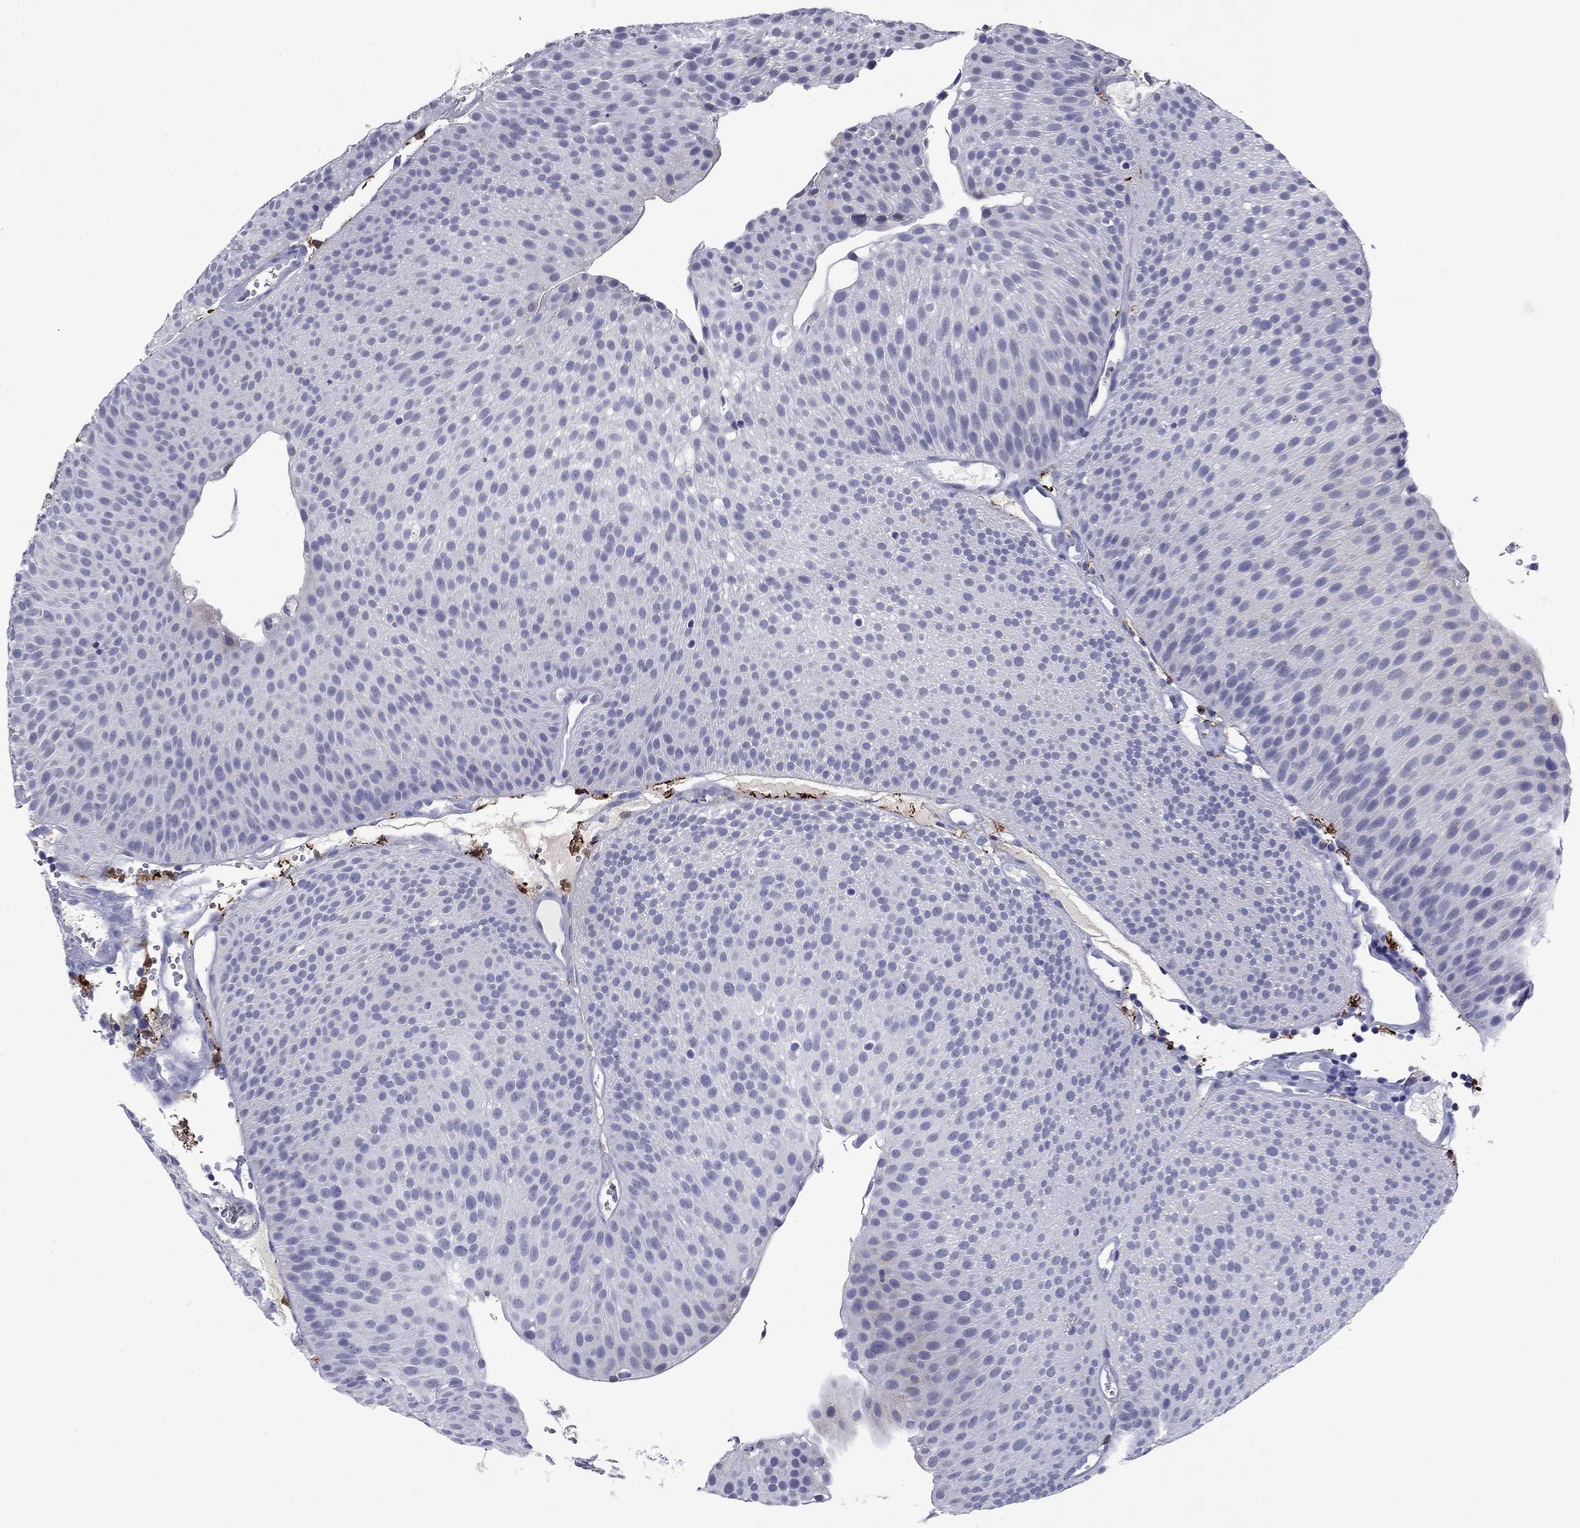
{"staining": {"intensity": "negative", "quantity": "none", "location": "none"}, "tissue": "urothelial cancer", "cell_type": "Tumor cells", "image_type": "cancer", "snomed": [{"axis": "morphology", "description": "Urothelial carcinoma, Low grade"}, {"axis": "topography", "description": "Urinary bladder"}], "caption": "Tumor cells are negative for protein expression in human urothelial carcinoma (low-grade).", "gene": "CFAP119", "patient": {"sex": "male", "age": 65}}